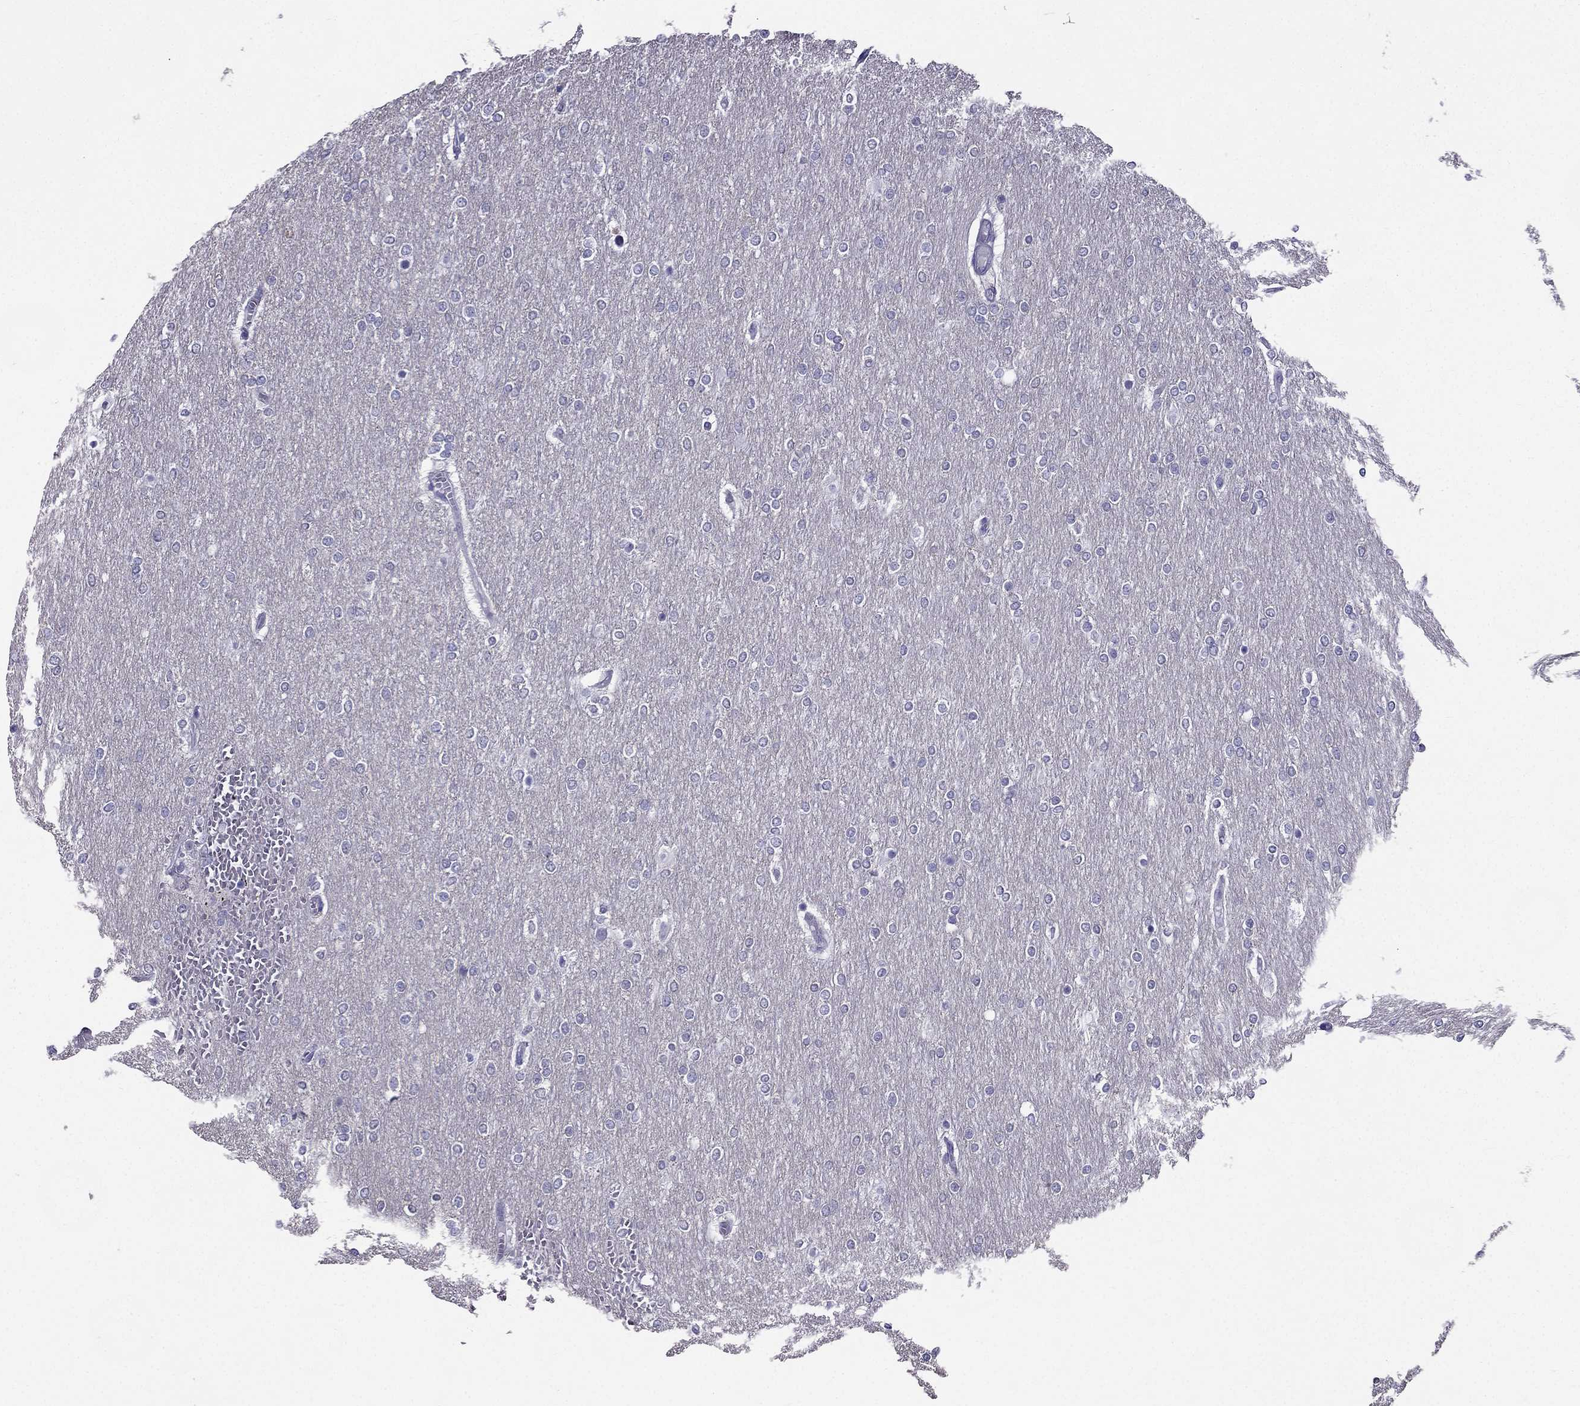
{"staining": {"intensity": "negative", "quantity": "none", "location": "none"}, "tissue": "glioma", "cell_type": "Tumor cells", "image_type": "cancer", "snomed": [{"axis": "morphology", "description": "Glioma, malignant, High grade"}, {"axis": "topography", "description": "Brain"}], "caption": "Immunohistochemistry micrograph of neoplastic tissue: human glioma stained with DAB (3,3'-diaminobenzidine) reveals no significant protein expression in tumor cells. (DAB (3,3'-diaminobenzidine) IHC visualized using brightfield microscopy, high magnification).", "gene": "ZNF541", "patient": {"sex": "female", "age": 61}}